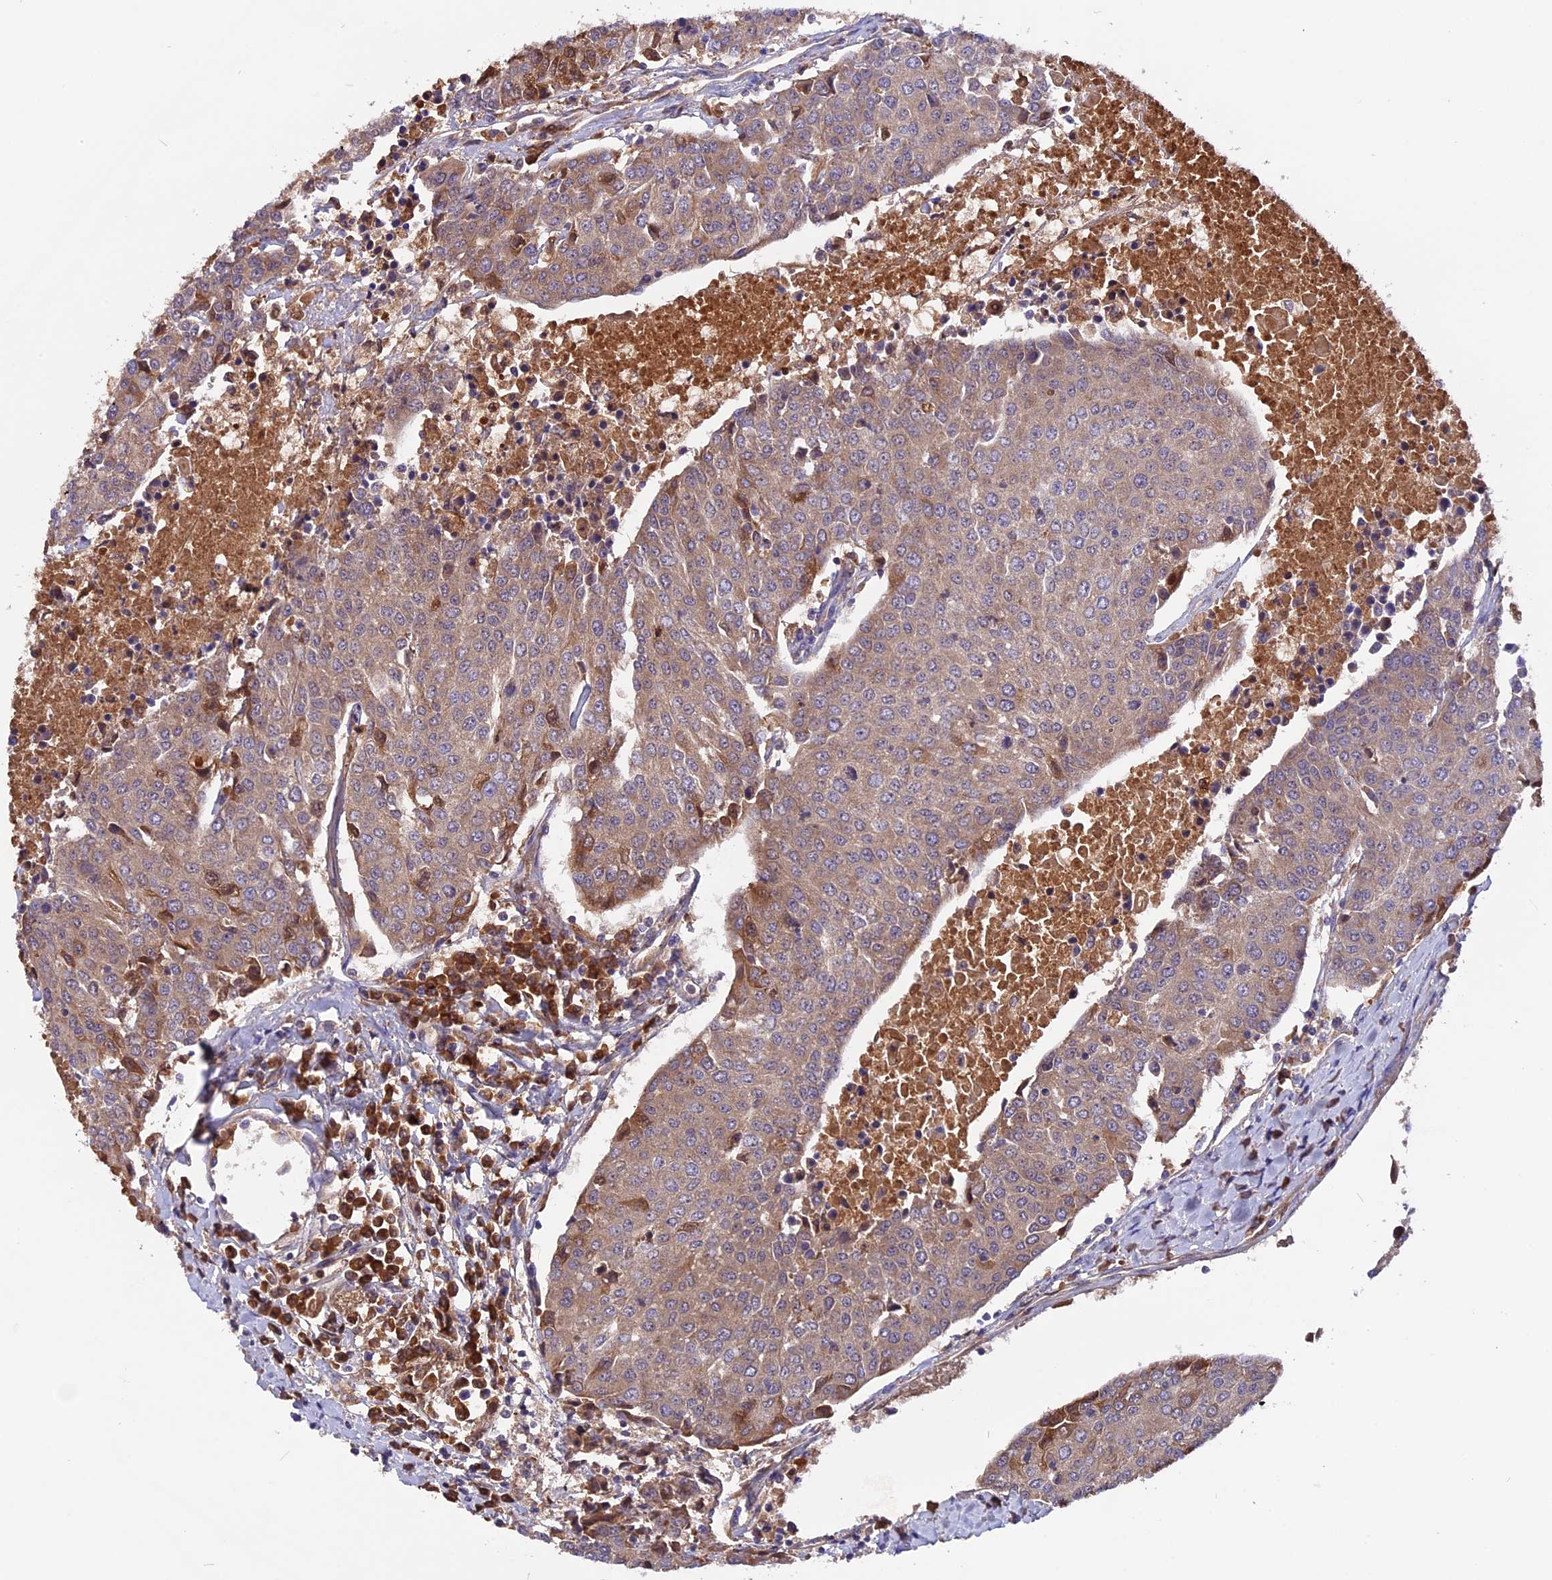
{"staining": {"intensity": "moderate", "quantity": "<25%", "location": "cytoplasmic/membranous"}, "tissue": "urothelial cancer", "cell_type": "Tumor cells", "image_type": "cancer", "snomed": [{"axis": "morphology", "description": "Urothelial carcinoma, High grade"}, {"axis": "topography", "description": "Urinary bladder"}], "caption": "Urothelial carcinoma (high-grade) stained with a protein marker exhibits moderate staining in tumor cells.", "gene": "MARK4", "patient": {"sex": "female", "age": 85}}